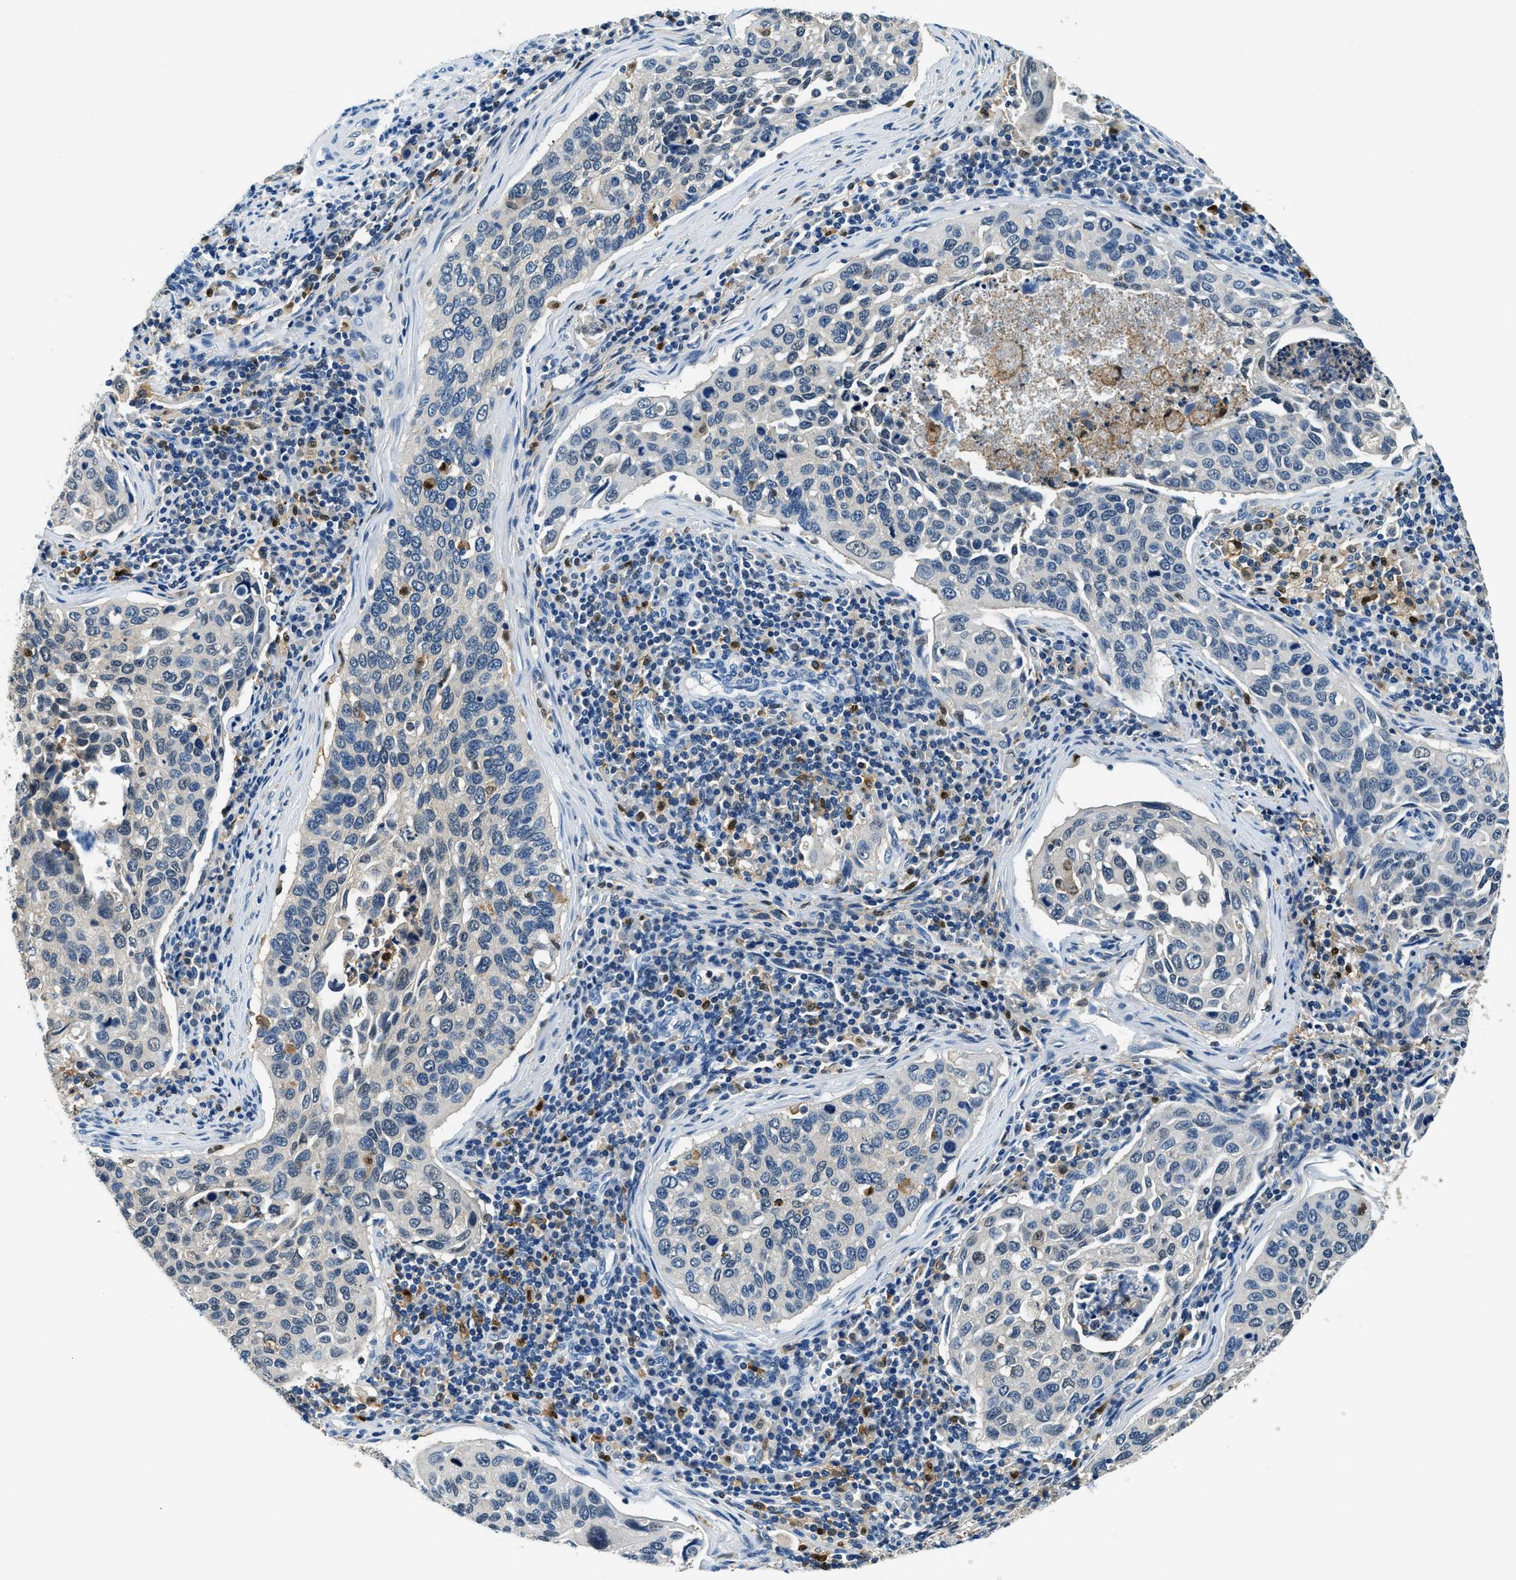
{"staining": {"intensity": "negative", "quantity": "none", "location": "none"}, "tissue": "cervical cancer", "cell_type": "Tumor cells", "image_type": "cancer", "snomed": [{"axis": "morphology", "description": "Squamous cell carcinoma, NOS"}, {"axis": "topography", "description": "Cervix"}], "caption": "A high-resolution photomicrograph shows immunohistochemistry staining of cervical cancer (squamous cell carcinoma), which exhibits no significant expression in tumor cells. (Stains: DAB (3,3'-diaminobenzidine) IHC with hematoxylin counter stain, Microscopy: brightfield microscopy at high magnification).", "gene": "CAPG", "patient": {"sex": "female", "age": 53}}